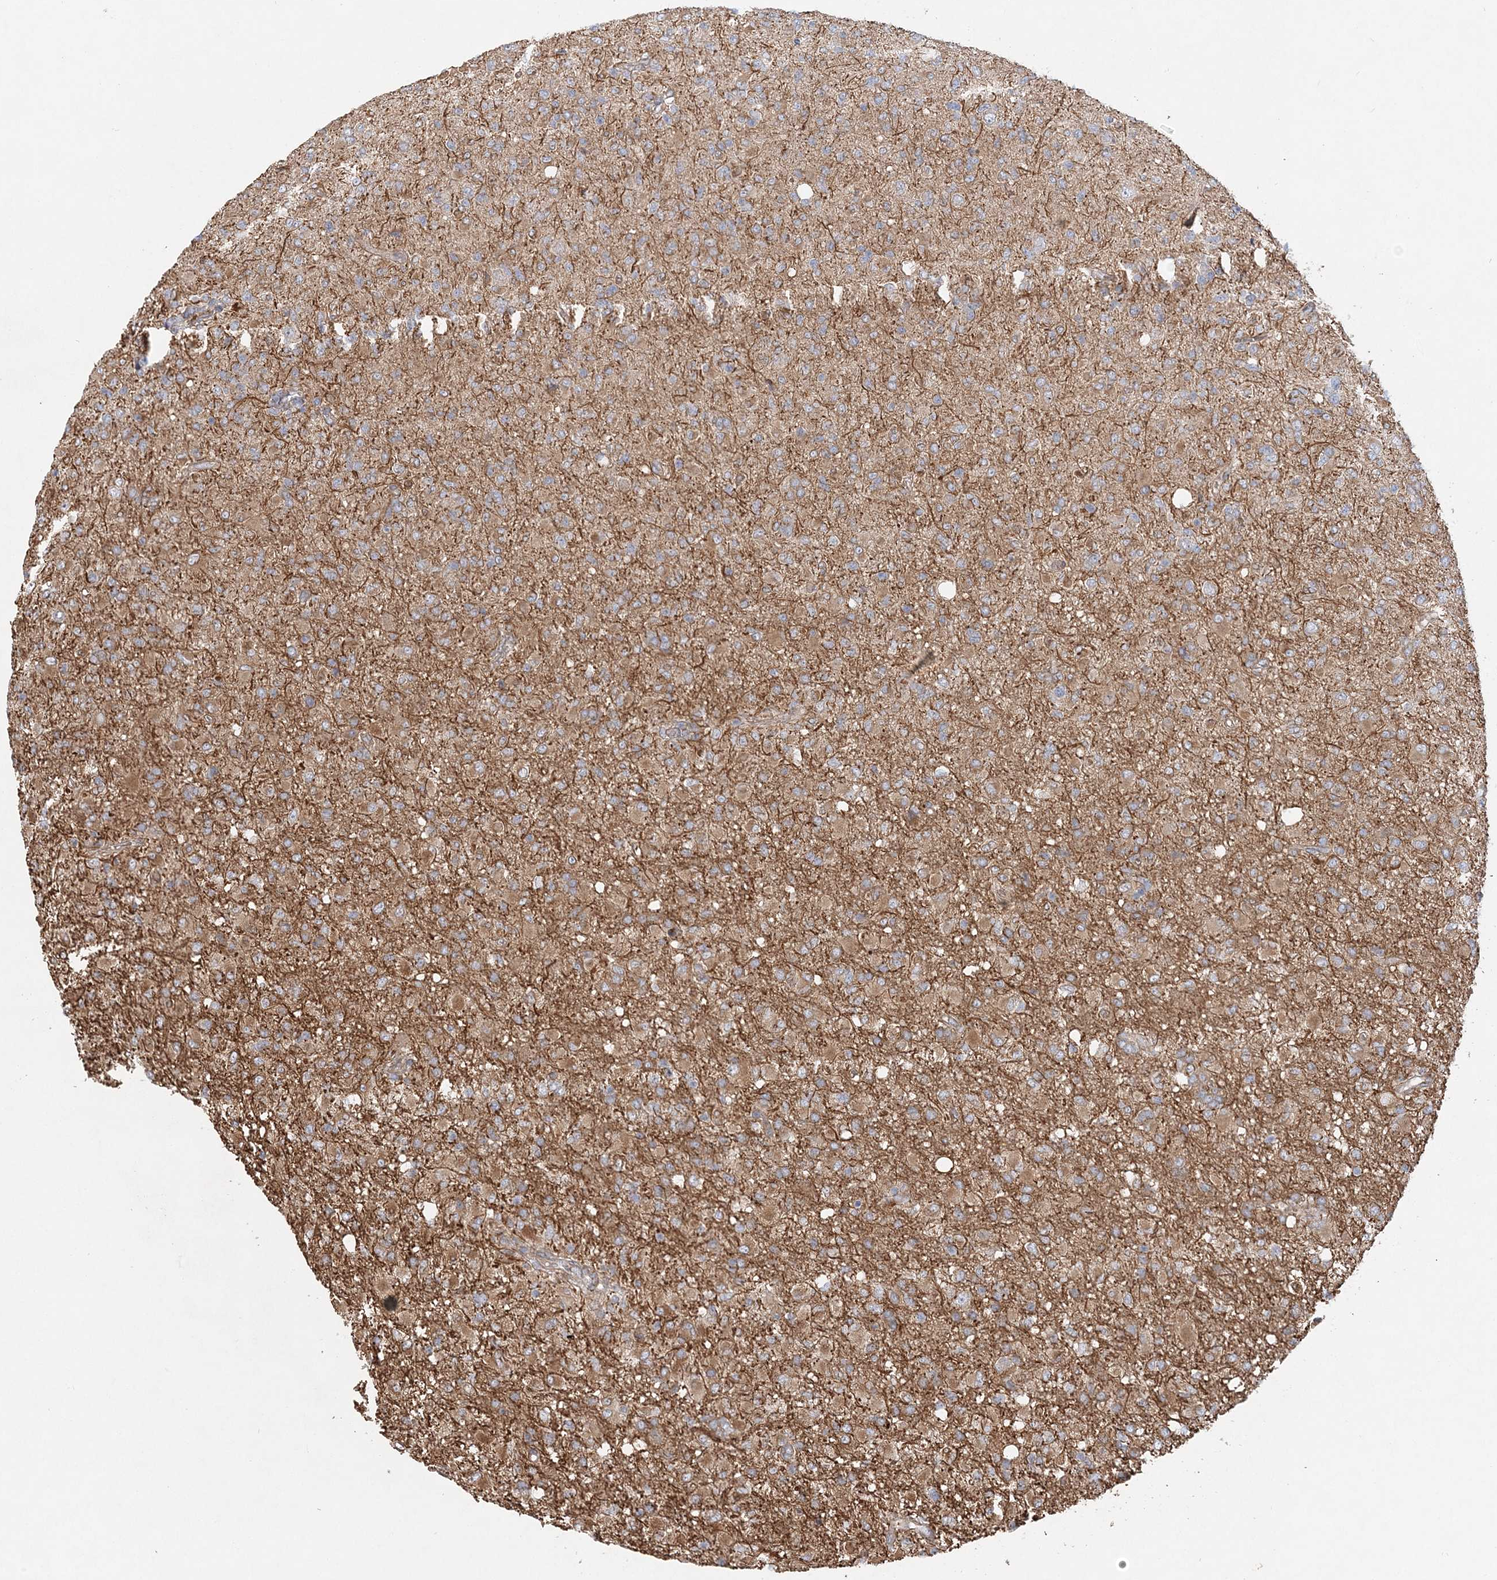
{"staining": {"intensity": "weak", "quantity": ">75%", "location": "cytoplasmic/membranous"}, "tissue": "glioma", "cell_type": "Tumor cells", "image_type": "cancer", "snomed": [{"axis": "morphology", "description": "Glioma, malignant, High grade"}, {"axis": "topography", "description": "Brain"}], "caption": "The image exhibits a brown stain indicating the presence of a protein in the cytoplasmic/membranous of tumor cells in malignant glioma (high-grade). The staining was performed using DAB (3,3'-diaminobenzidine) to visualize the protein expression in brown, while the nuclei were stained in blue with hematoxylin (Magnification: 20x).", "gene": "ZFYVE16", "patient": {"sex": "female", "age": 57}}